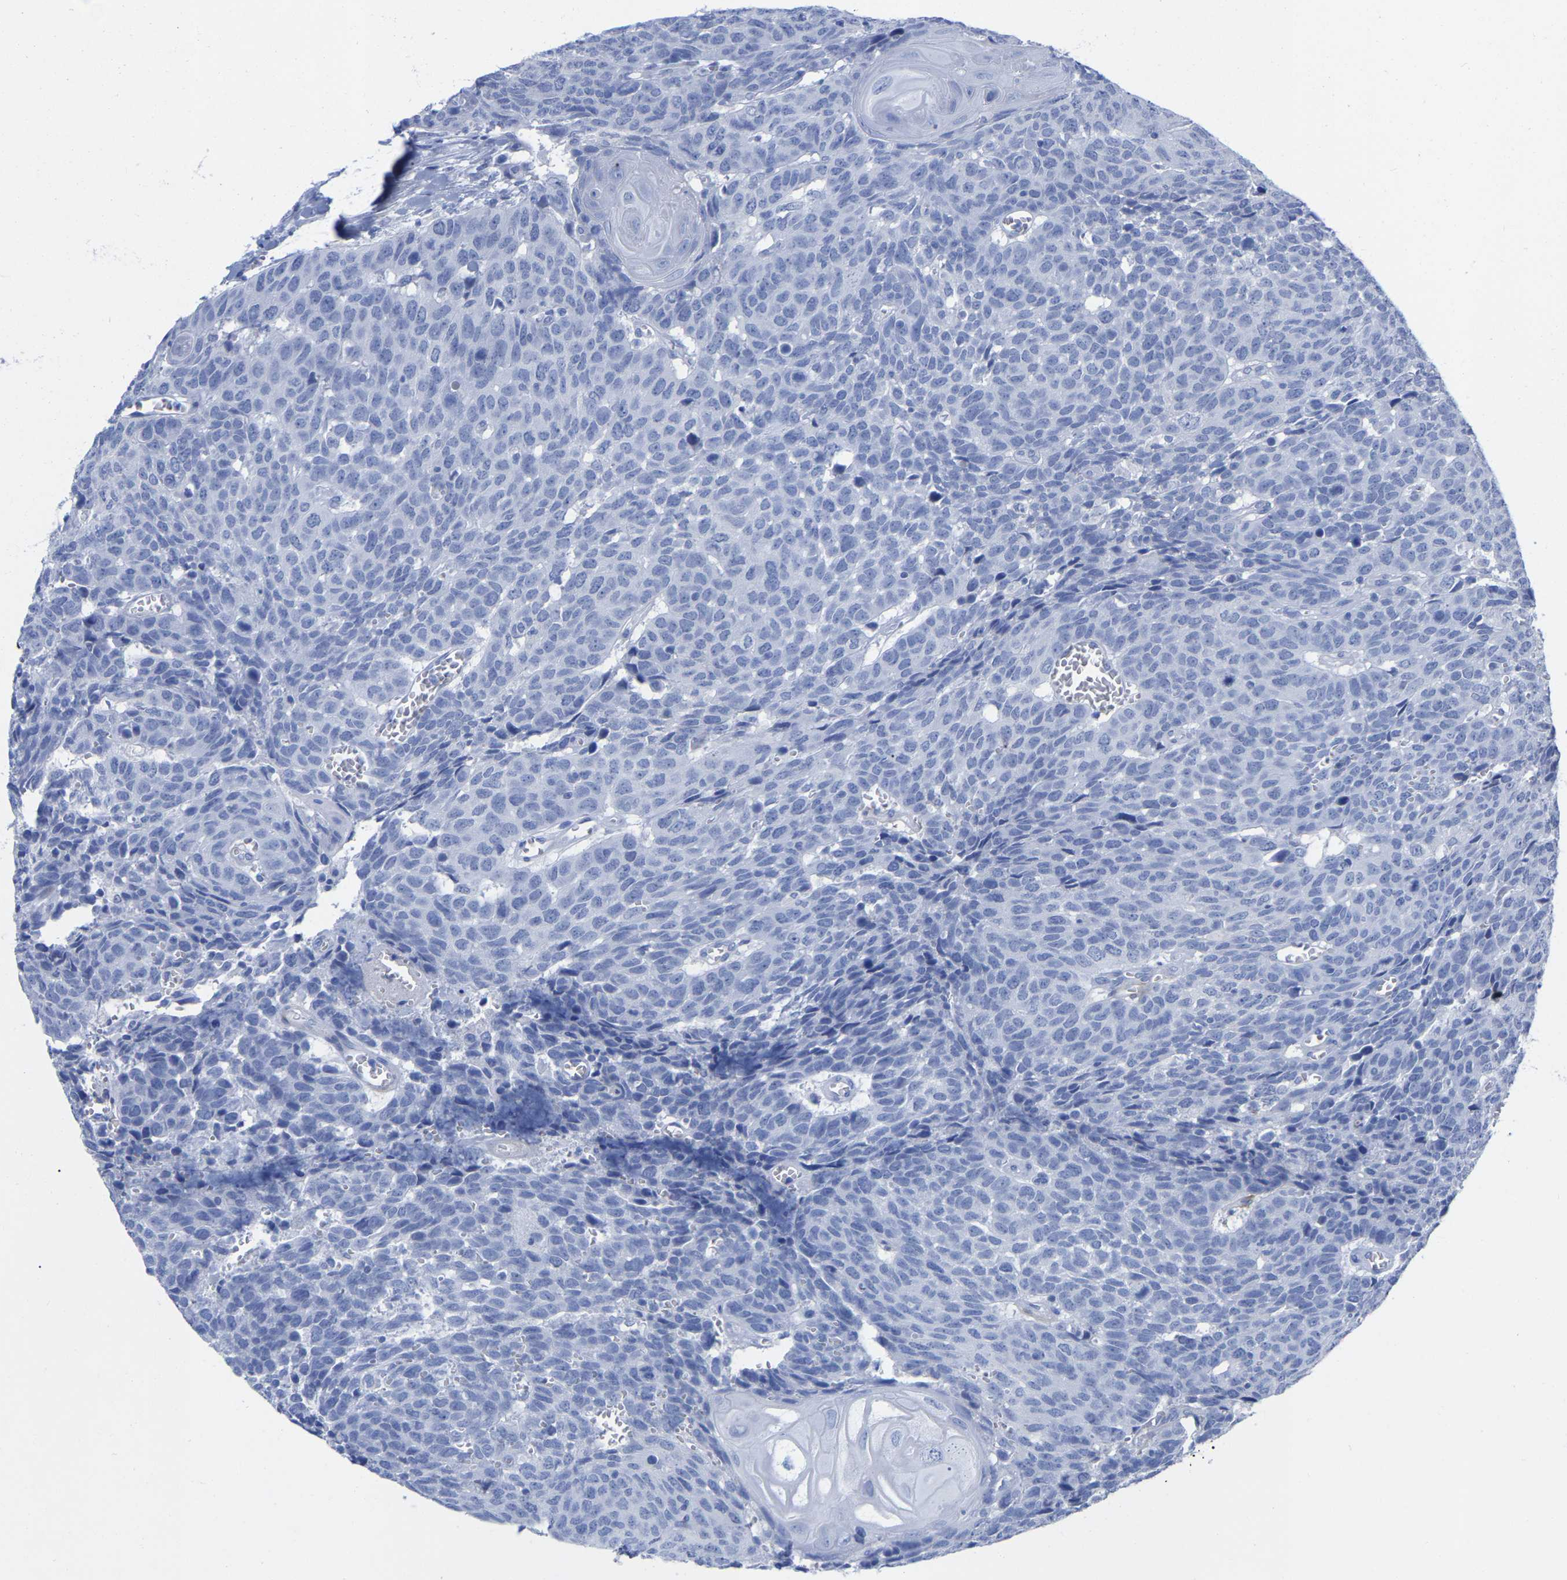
{"staining": {"intensity": "negative", "quantity": "none", "location": "none"}, "tissue": "head and neck cancer", "cell_type": "Tumor cells", "image_type": "cancer", "snomed": [{"axis": "morphology", "description": "Squamous cell carcinoma, NOS"}, {"axis": "topography", "description": "Head-Neck"}], "caption": "Micrograph shows no protein expression in tumor cells of head and neck squamous cell carcinoma tissue.", "gene": "HAPLN1", "patient": {"sex": "male", "age": 66}}